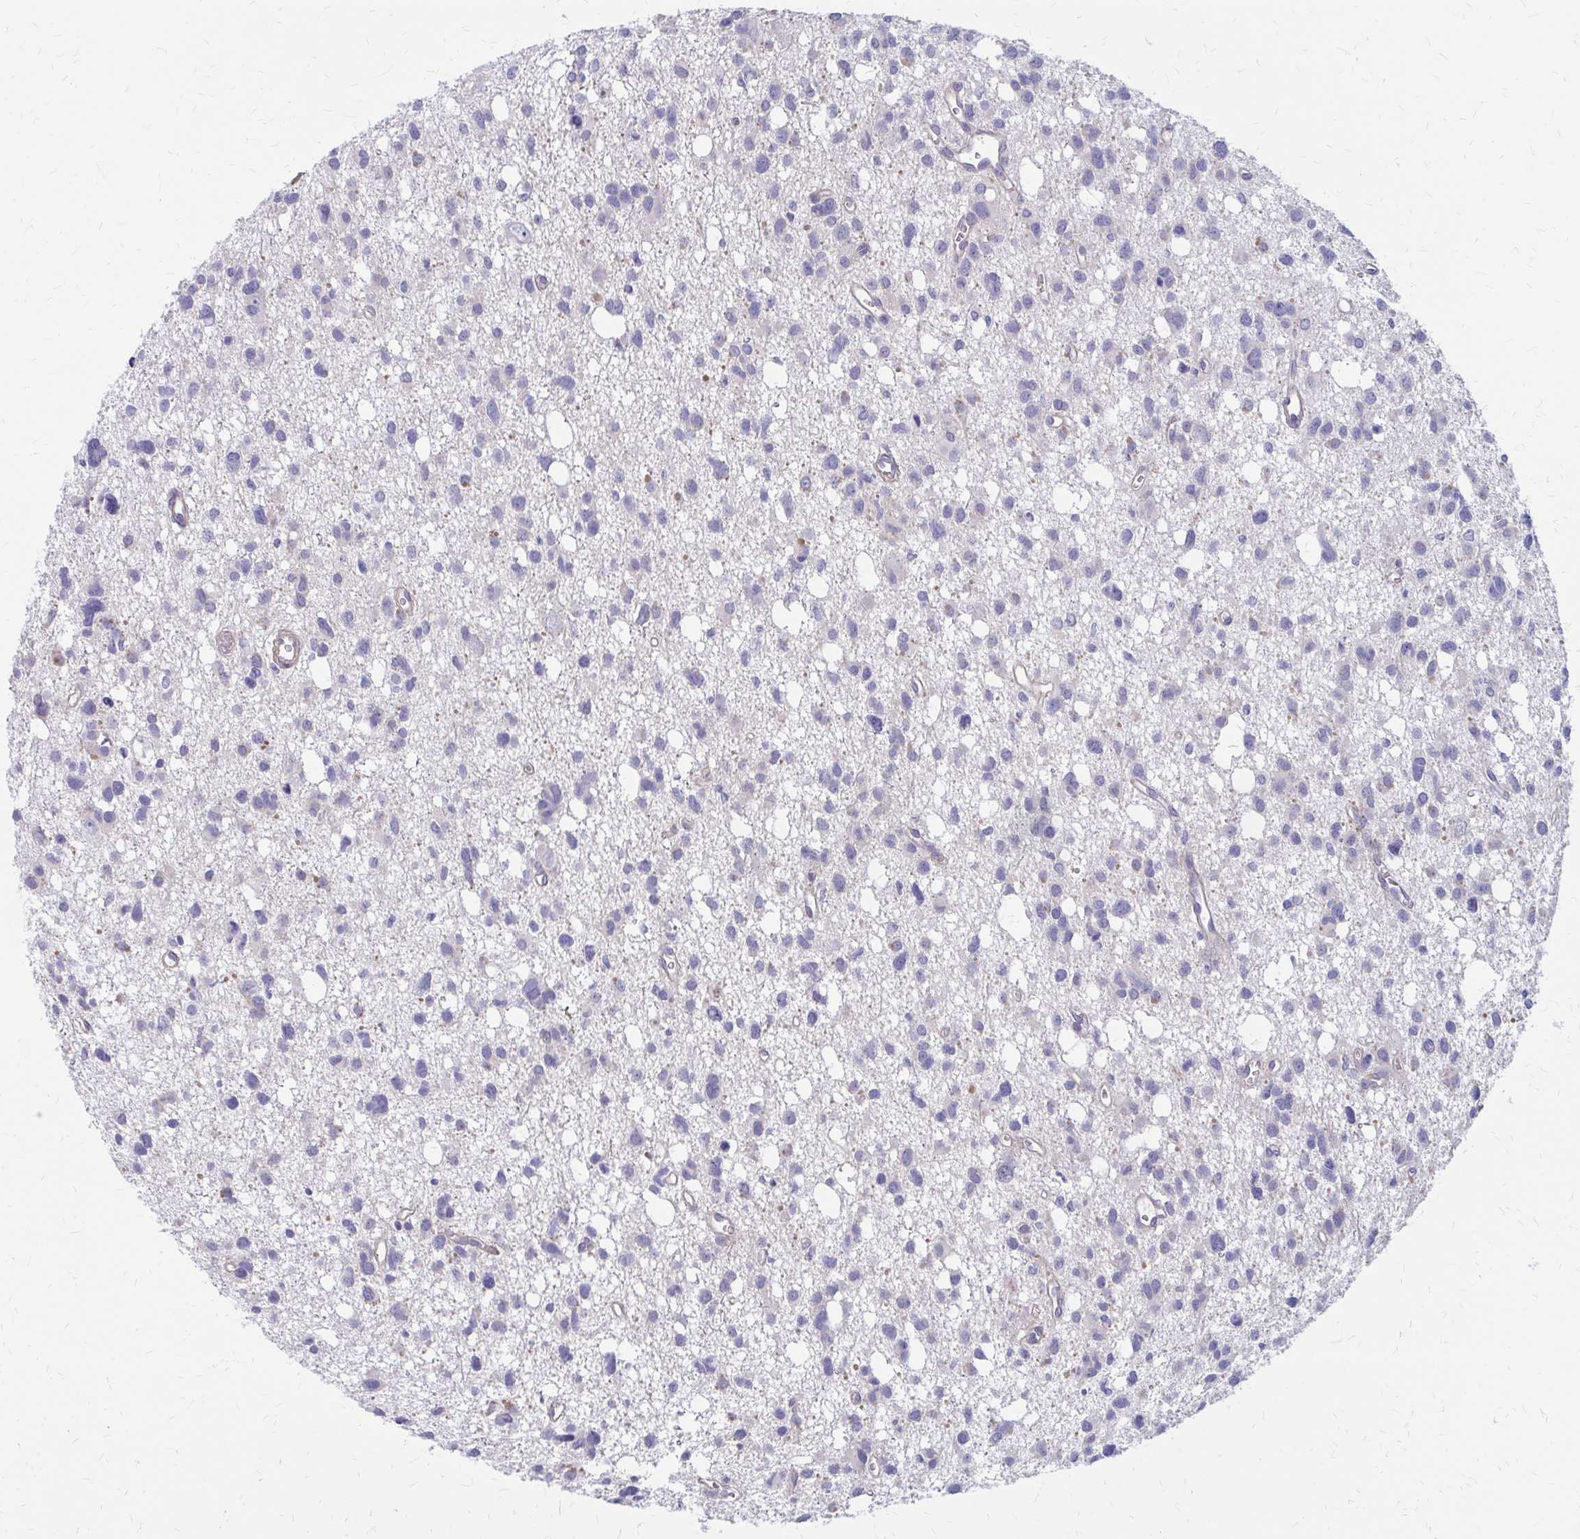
{"staining": {"intensity": "negative", "quantity": "none", "location": "none"}, "tissue": "glioma", "cell_type": "Tumor cells", "image_type": "cancer", "snomed": [{"axis": "morphology", "description": "Glioma, malignant, High grade"}, {"axis": "topography", "description": "Brain"}], "caption": "This is an immunohistochemistry (IHC) image of human malignant high-grade glioma. There is no staining in tumor cells.", "gene": "GLYATL2", "patient": {"sex": "male", "age": 23}}